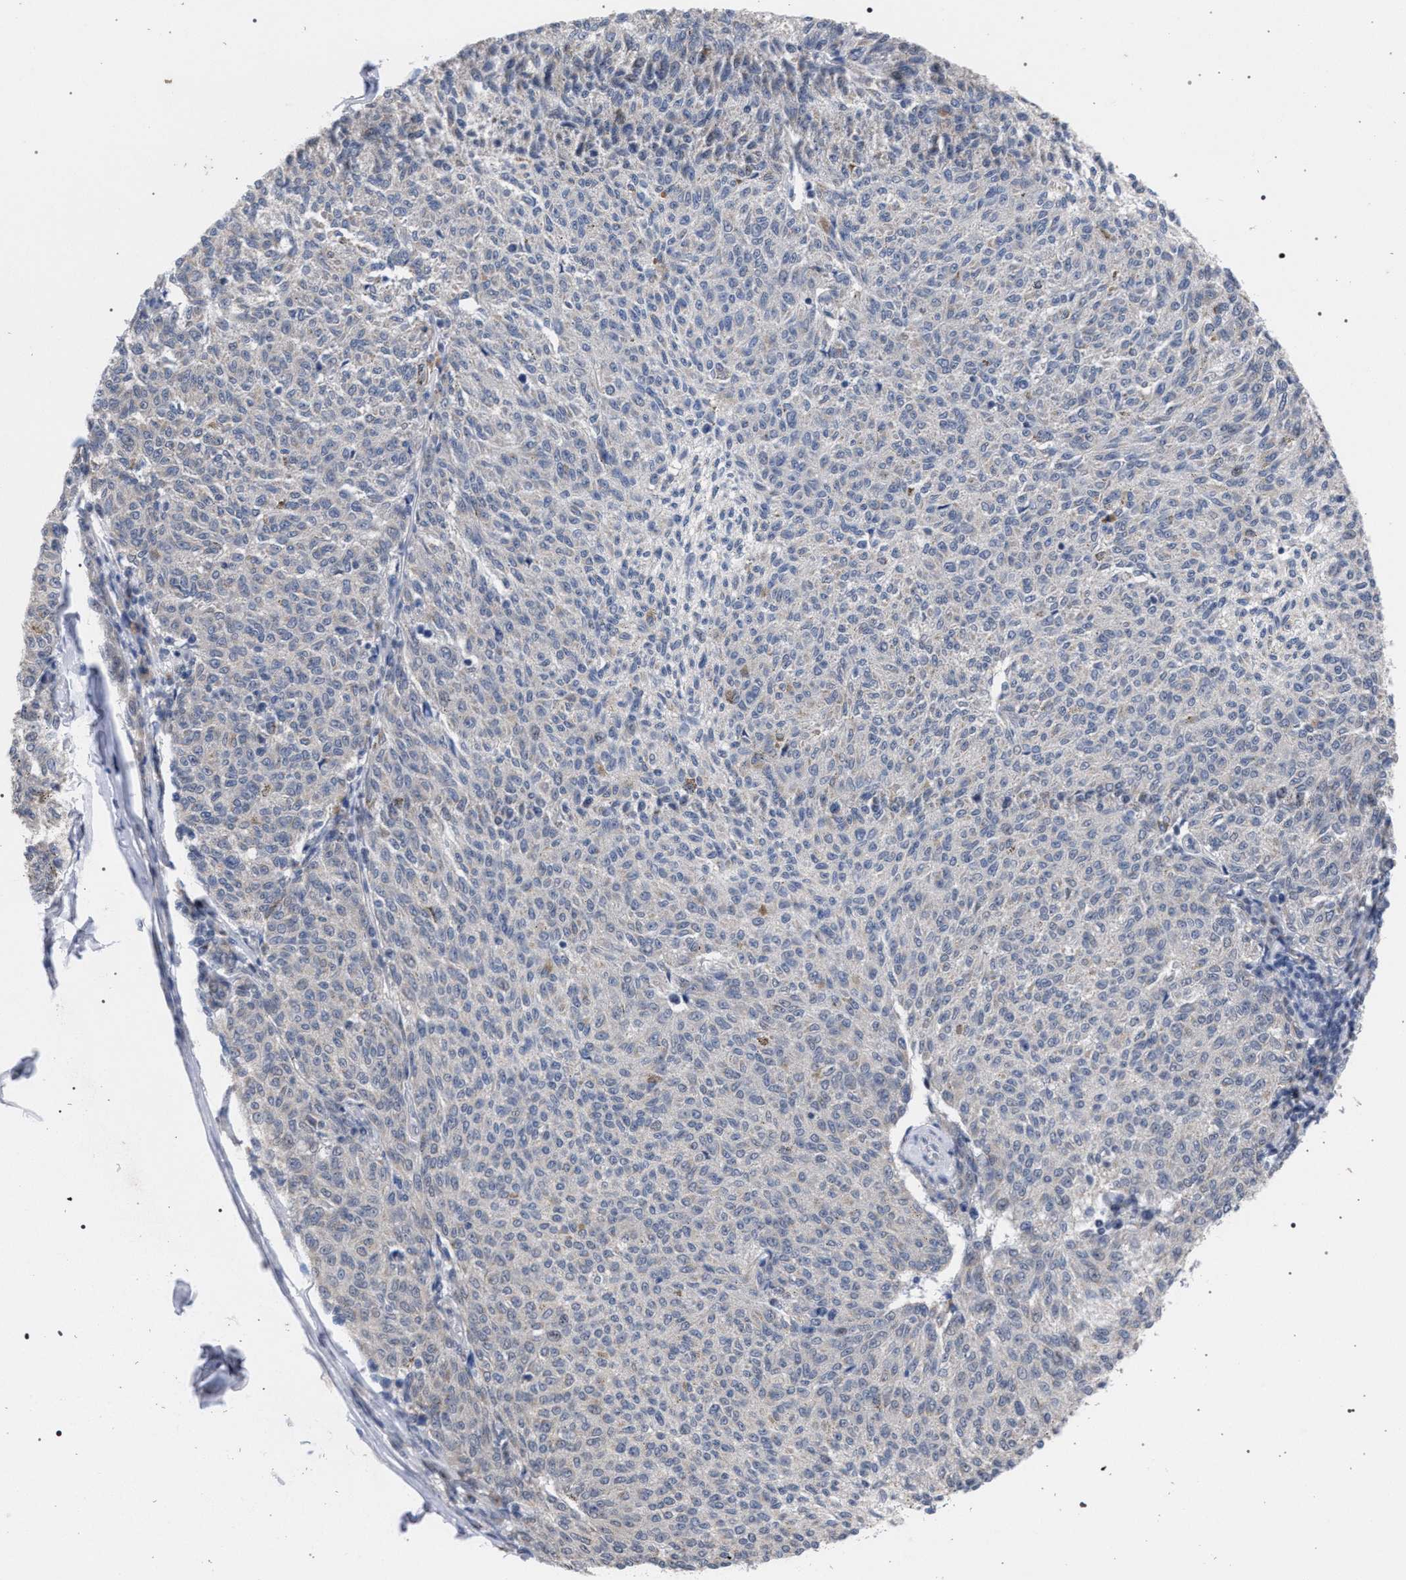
{"staining": {"intensity": "weak", "quantity": "<25%", "location": "cytoplasmic/membranous"}, "tissue": "melanoma", "cell_type": "Tumor cells", "image_type": "cancer", "snomed": [{"axis": "morphology", "description": "Malignant melanoma, NOS"}, {"axis": "topography", "description": "Skin"}], "caption": "IHC photomicrograph of melanoma stained for a protein (brown), which demonstrates no positivity in tumor cells.", "gene": "GOLGA2", "patient": {"sex": "female", "age": 72}}